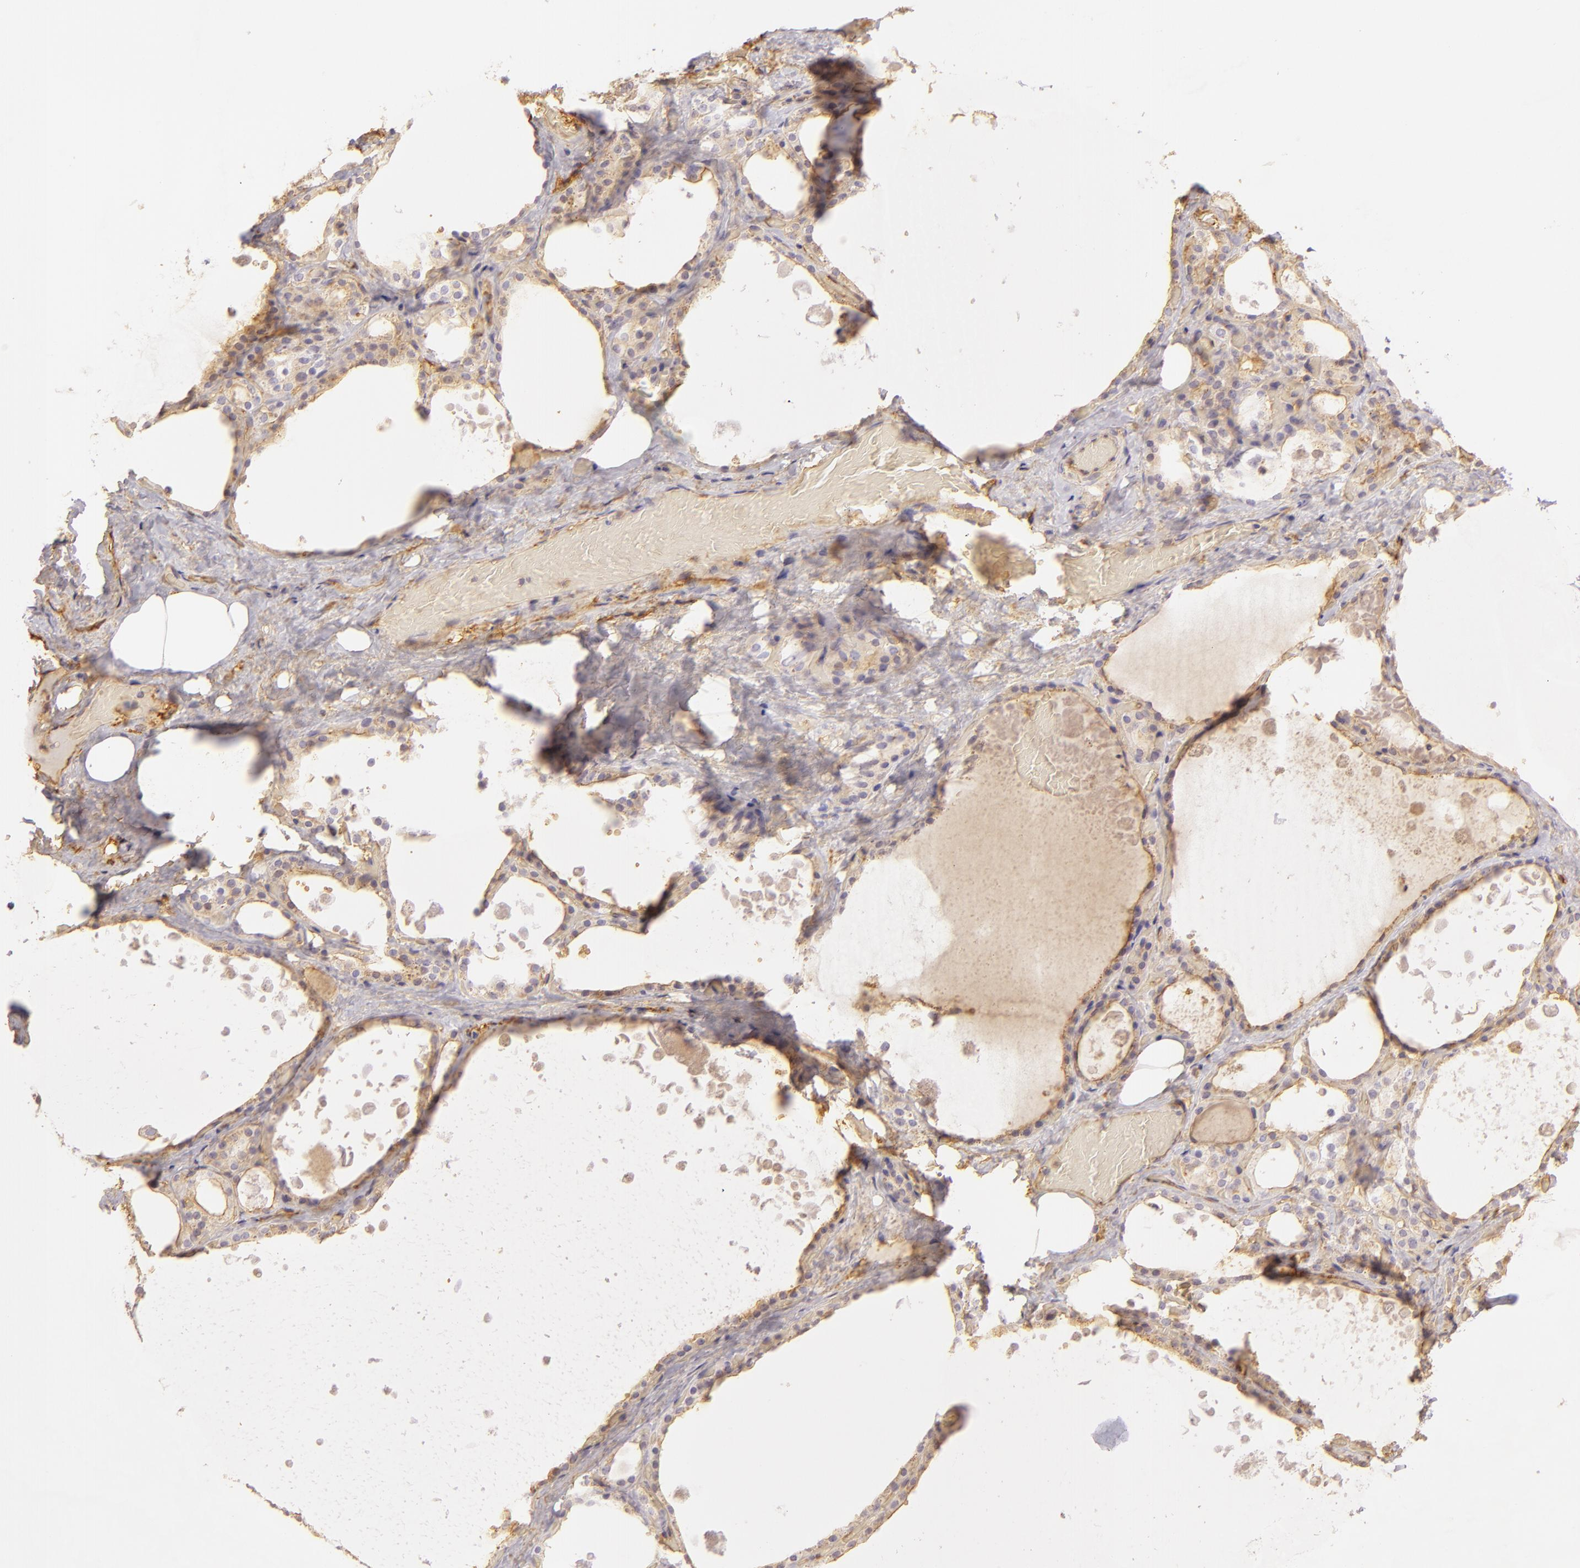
{"staining": {"intensity": "negative", "quantity": "none", "location": "none"}, "tissue": "thyroid gland", "cell_type": "Glandular cells", "image_type": "normal", "snomed": [{"axis": "morphology", "description": "Normal tissue, NOS"}, {"axis": "topography", "description": "Thyroid gland"}], "caption": "Photomicrograph shows no significant protein staining in glandular cells of benign thyroid gland.", "gene": "CD59", "patient": {"sex": "male", "age": 61}}